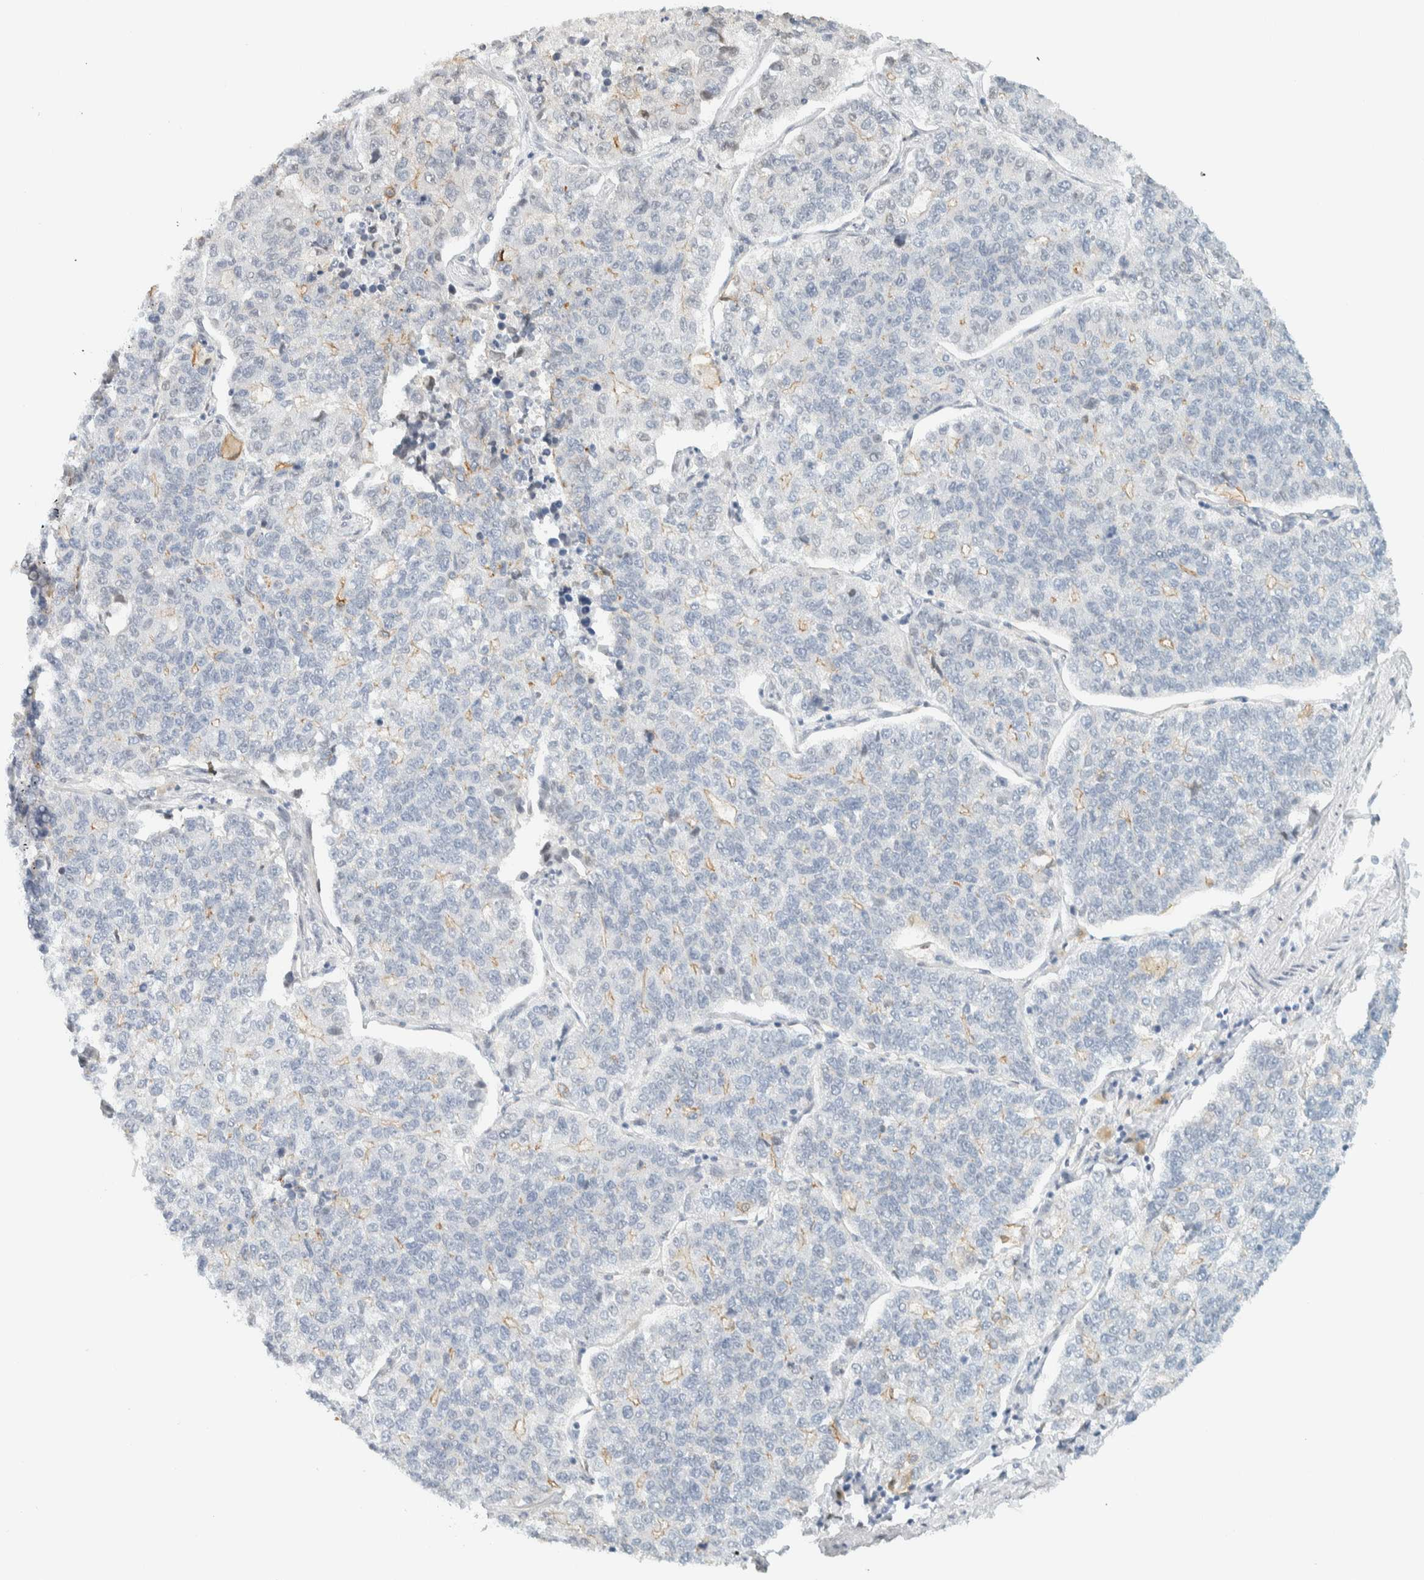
{"staining": {"intensity": "weak", "quantity": "<25%", "location": "cytoplasmic/membranous"}, "tissue": "lung cancer", "cell_type": "Tumor cells", "image_type": "cancer", "snomed": [{"axis": "morphology", "description": "Adenocarcinoma, NOS"}, {"axis": "topography", "description": "Lung"}], "caption": "This histopathology image is of lung adenocarcinoma stained with immunohistochemistry (IHC) to label a protein in brown with the nuclei are counter-stained blue. There is no positivity in tumor cells. (DAB (3,3'-diaminobenzidine) immunohistochemistry (IHC) with hematoxylin counter stain).", "gene": "C1QTNF12", "patient": {"sex": "male", "age": 49}}